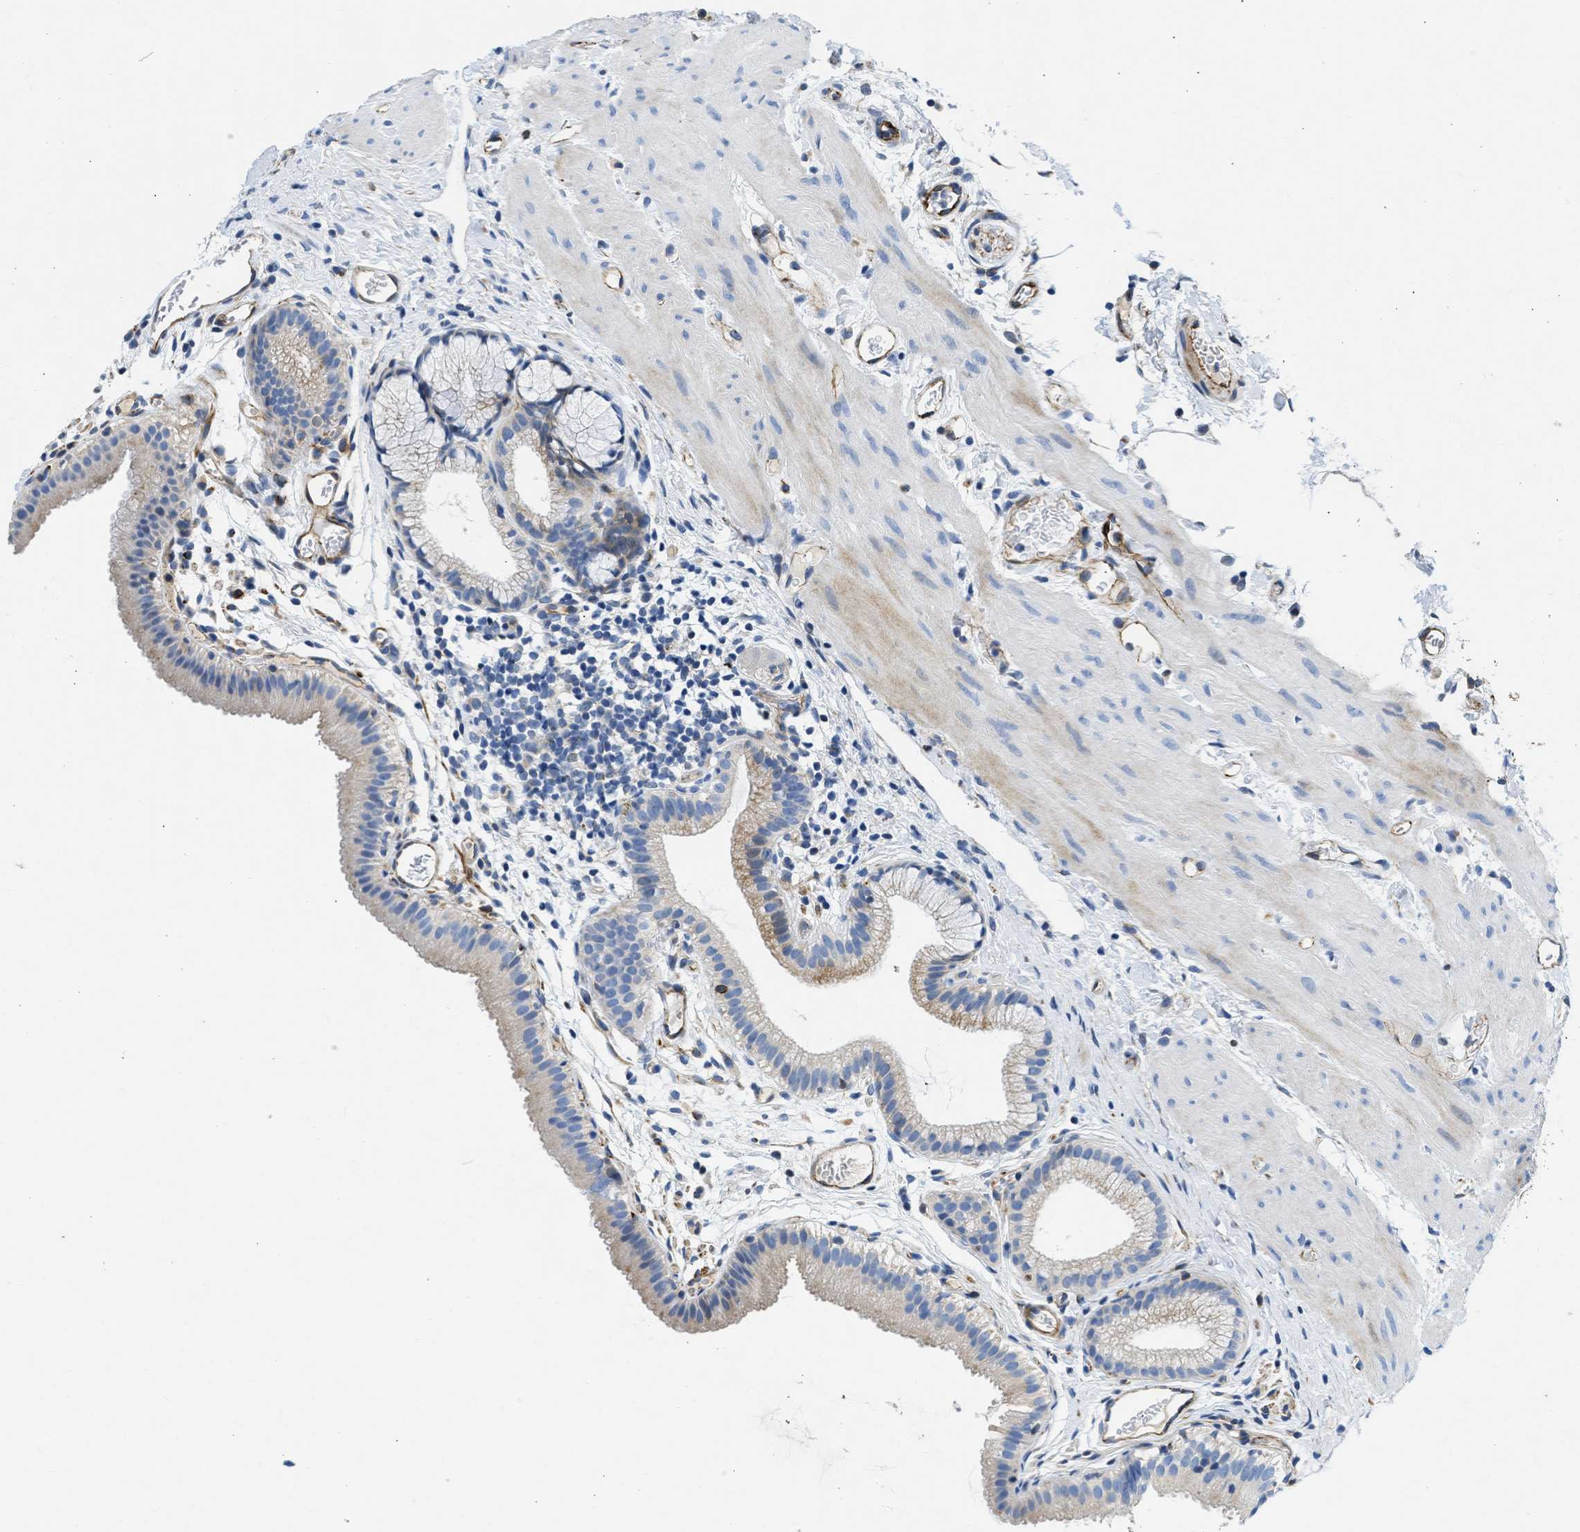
{"staining": {"intensity": "moderate", "quantity": "25%-75%", "location": "cytoplasmic/membranous"}, "tissue": "gallbladder", "cell_type": "Glandular cells", "image_type": "normal", "snomed": [{"axis": "morphology", "description": "Normal tissue, NOS"}, {"axis": "topography", "description": "Gallbladder"}], "caption": "Protein positivity by immunohistochemistry displays moderate cytoplasmic/membranous staining in approximately 25%-75% of glandular cells in benign gallbladder.", "gene": "ULK4", "patient": {"sex": "female", "age": 26}}